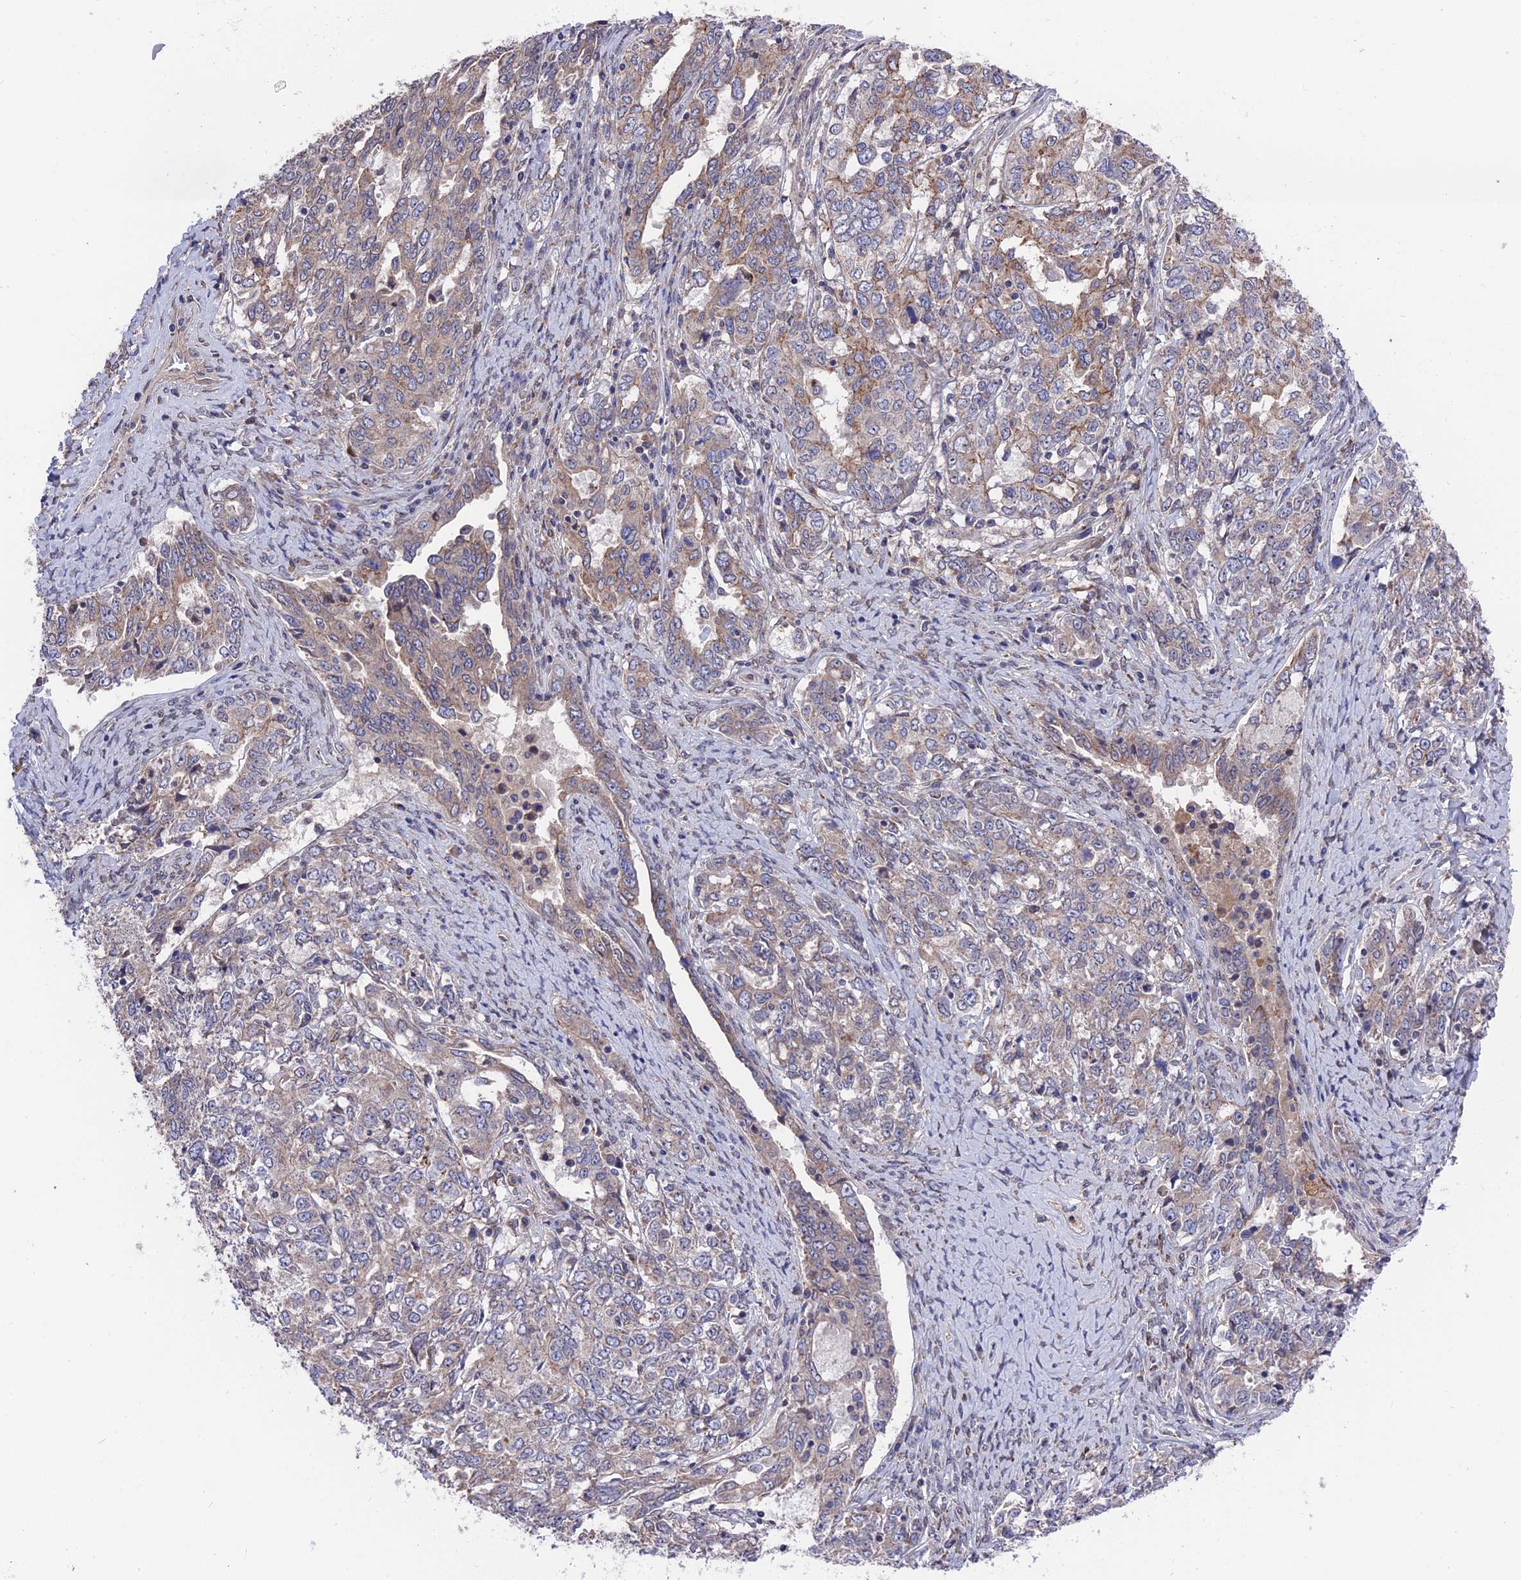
{"staining": {"intensity": "weak", "quantity": "<25%", "location": "cytoplasmic/membranous"}, "tissue": "ovarian cancer", "cell_type": "Tumor cells", "image_type": "cancer", "snomed": [{"axis": "morphology", "description": "Carcinoma, endometroid"}, {"axis": "topography", "description": "Ovary"}], "caption": "IHC of ovarian cancer (endometroid carcinoma) reveals no expression in tumor cells.", "gene": "ZCCHC2", "patient": {"sex": "female", "age": 62}}